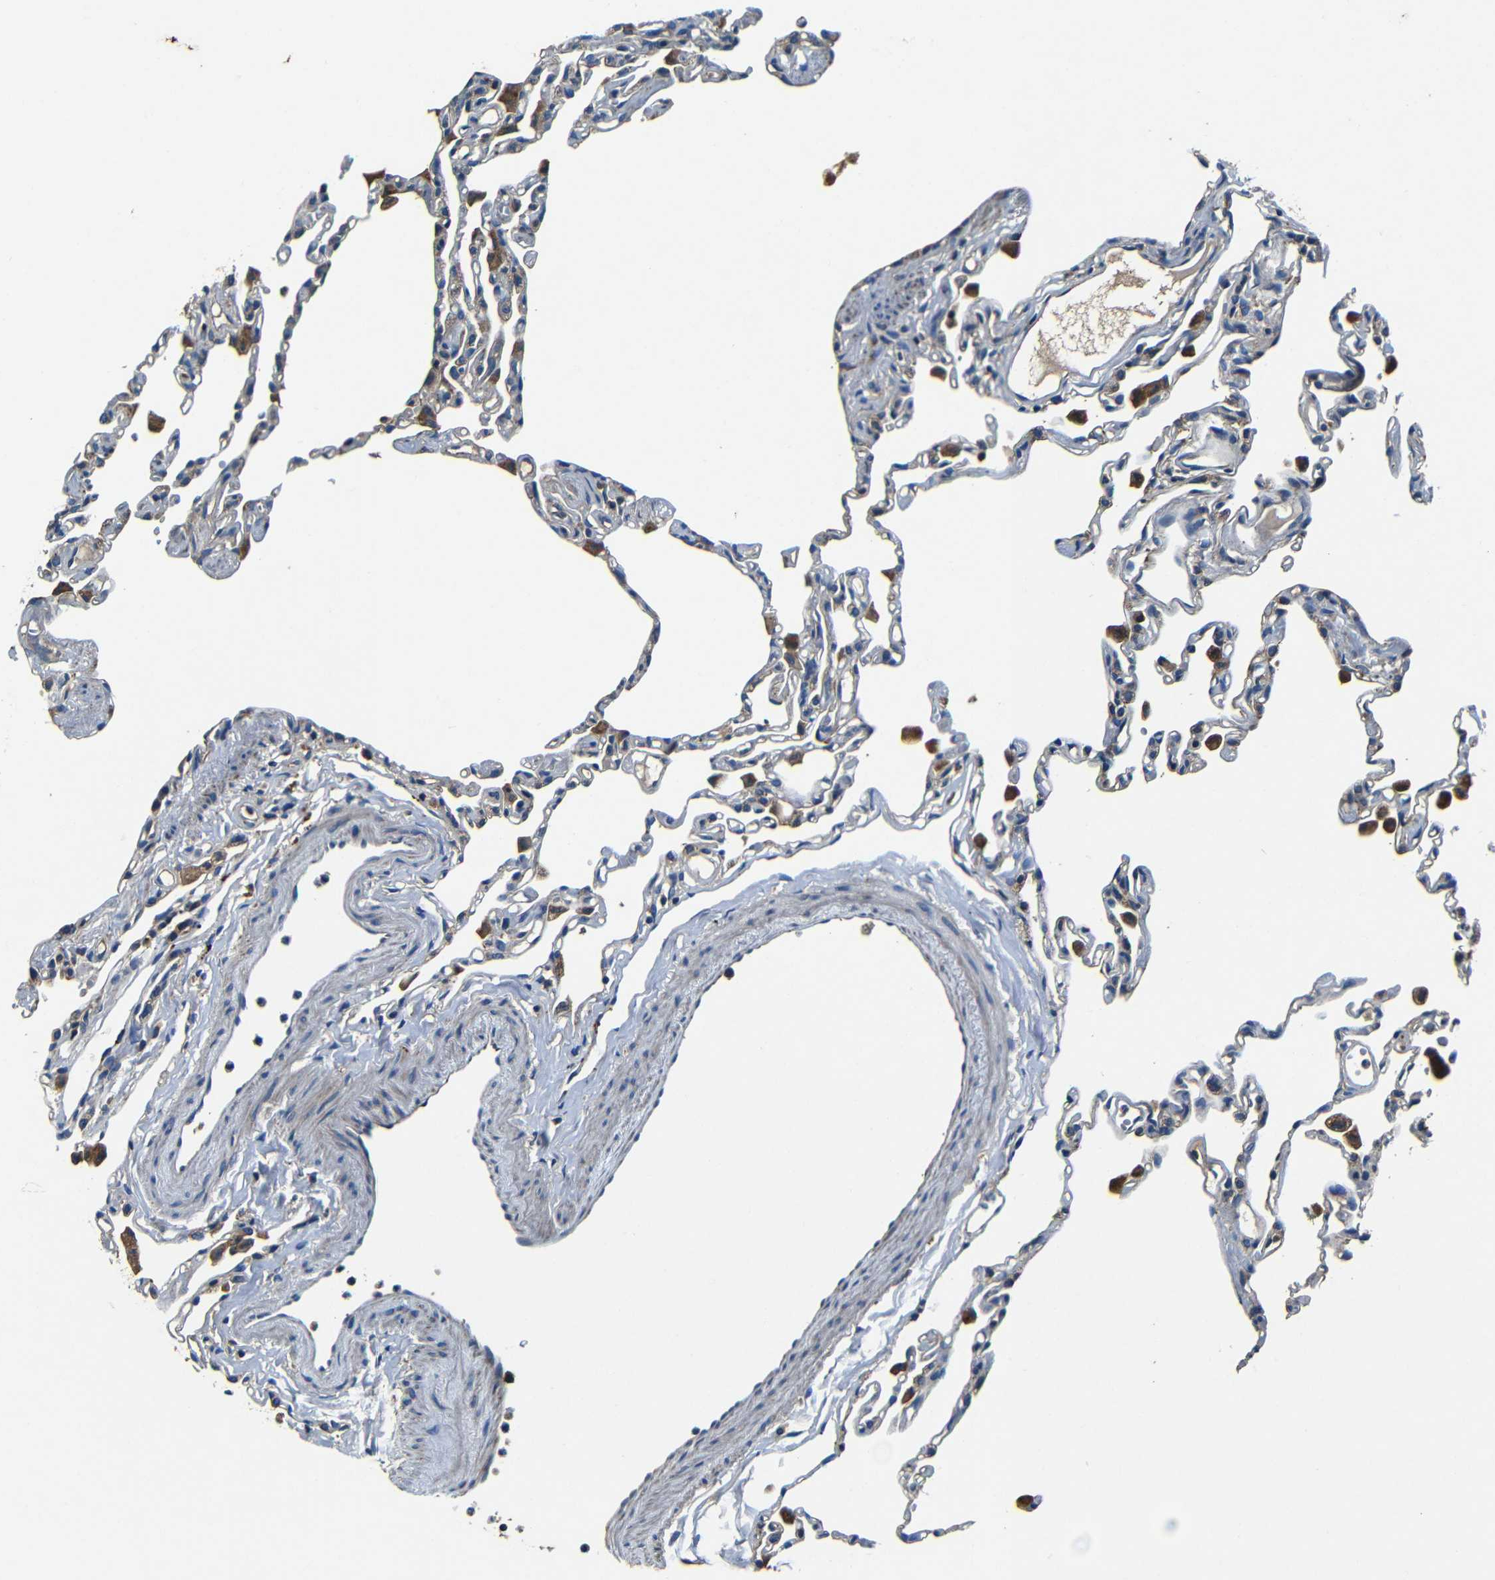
{"staining": {"intensity": "negative", "quantity": "none", "location": "none"}, "tissue": "lung", "cell_type": "Alveolar cells", "image_type": "normal", "snomed": [{"axis": "morphology", "description": "Normal tissue, NOS"}, {"axis": "topography", "description": "Lung"}], "caption": "Alveolar cells are negative for protein expression in normal human lung.", "gene": "MTX1", "patient": {"sex": "female", "age": 49}}